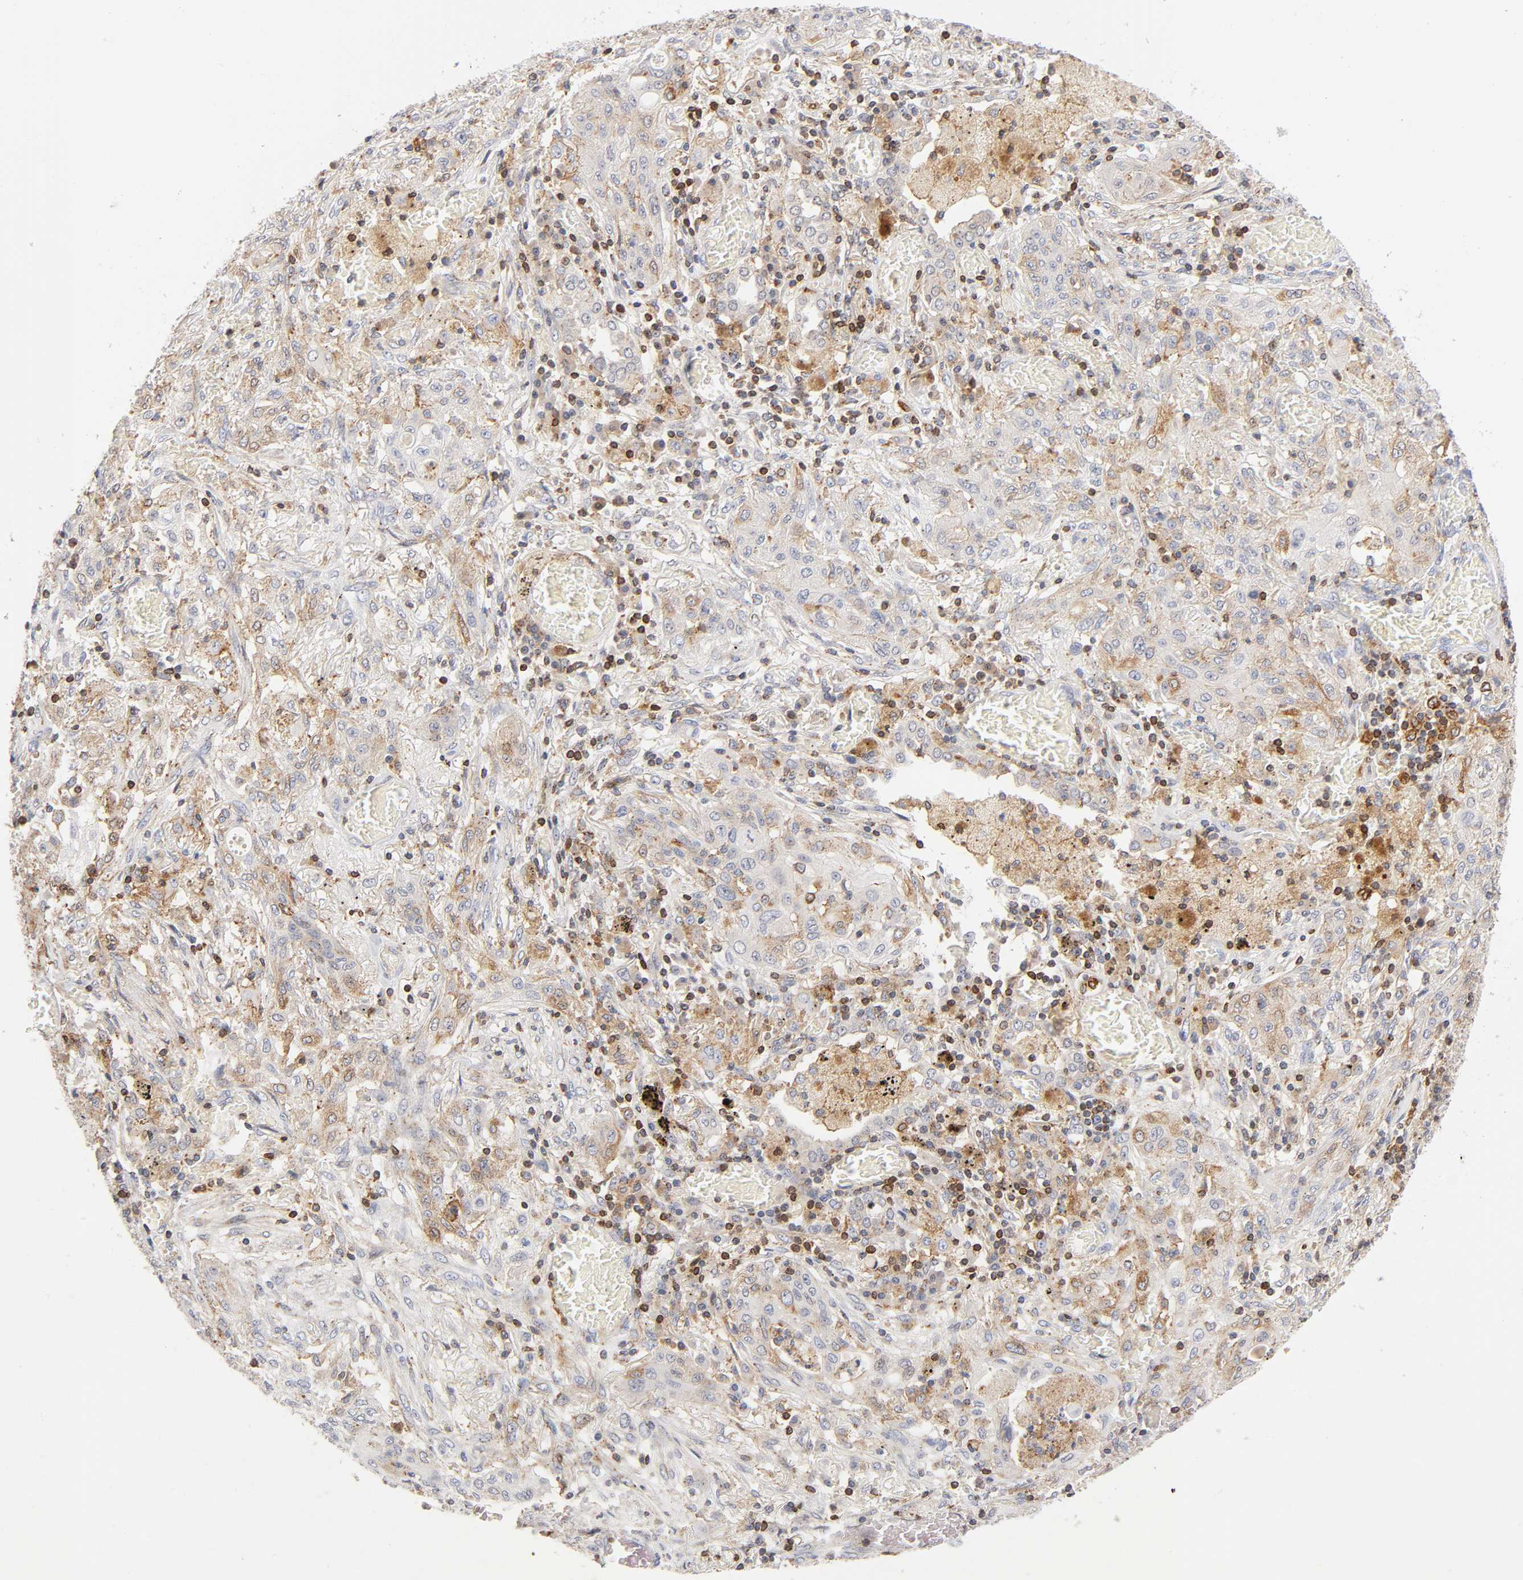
{"staining": {"intensity": "weak", "quantity": "25%-75%", "location": "cytoplasmic/membranous"}, "tissue": "lung cancer", "cell_type": "Tumor cells", "image_type": "cancer", "snomed": [{"axis": "morphology", "description": "Squamous cell carcinoma, NOS"}, {"axis": "topography", "description": "Lung"}], "caption": "DAB (3,3'-diaminobenzidine) immunohistochemical staining of human squamous cell carcinoma (lung) displays weak cytoplasmic/membranous protein staining in about 25%-75% of tumor cells.", "gene": "ANXA7", "patient": {"sex": "female", "age": 47}}